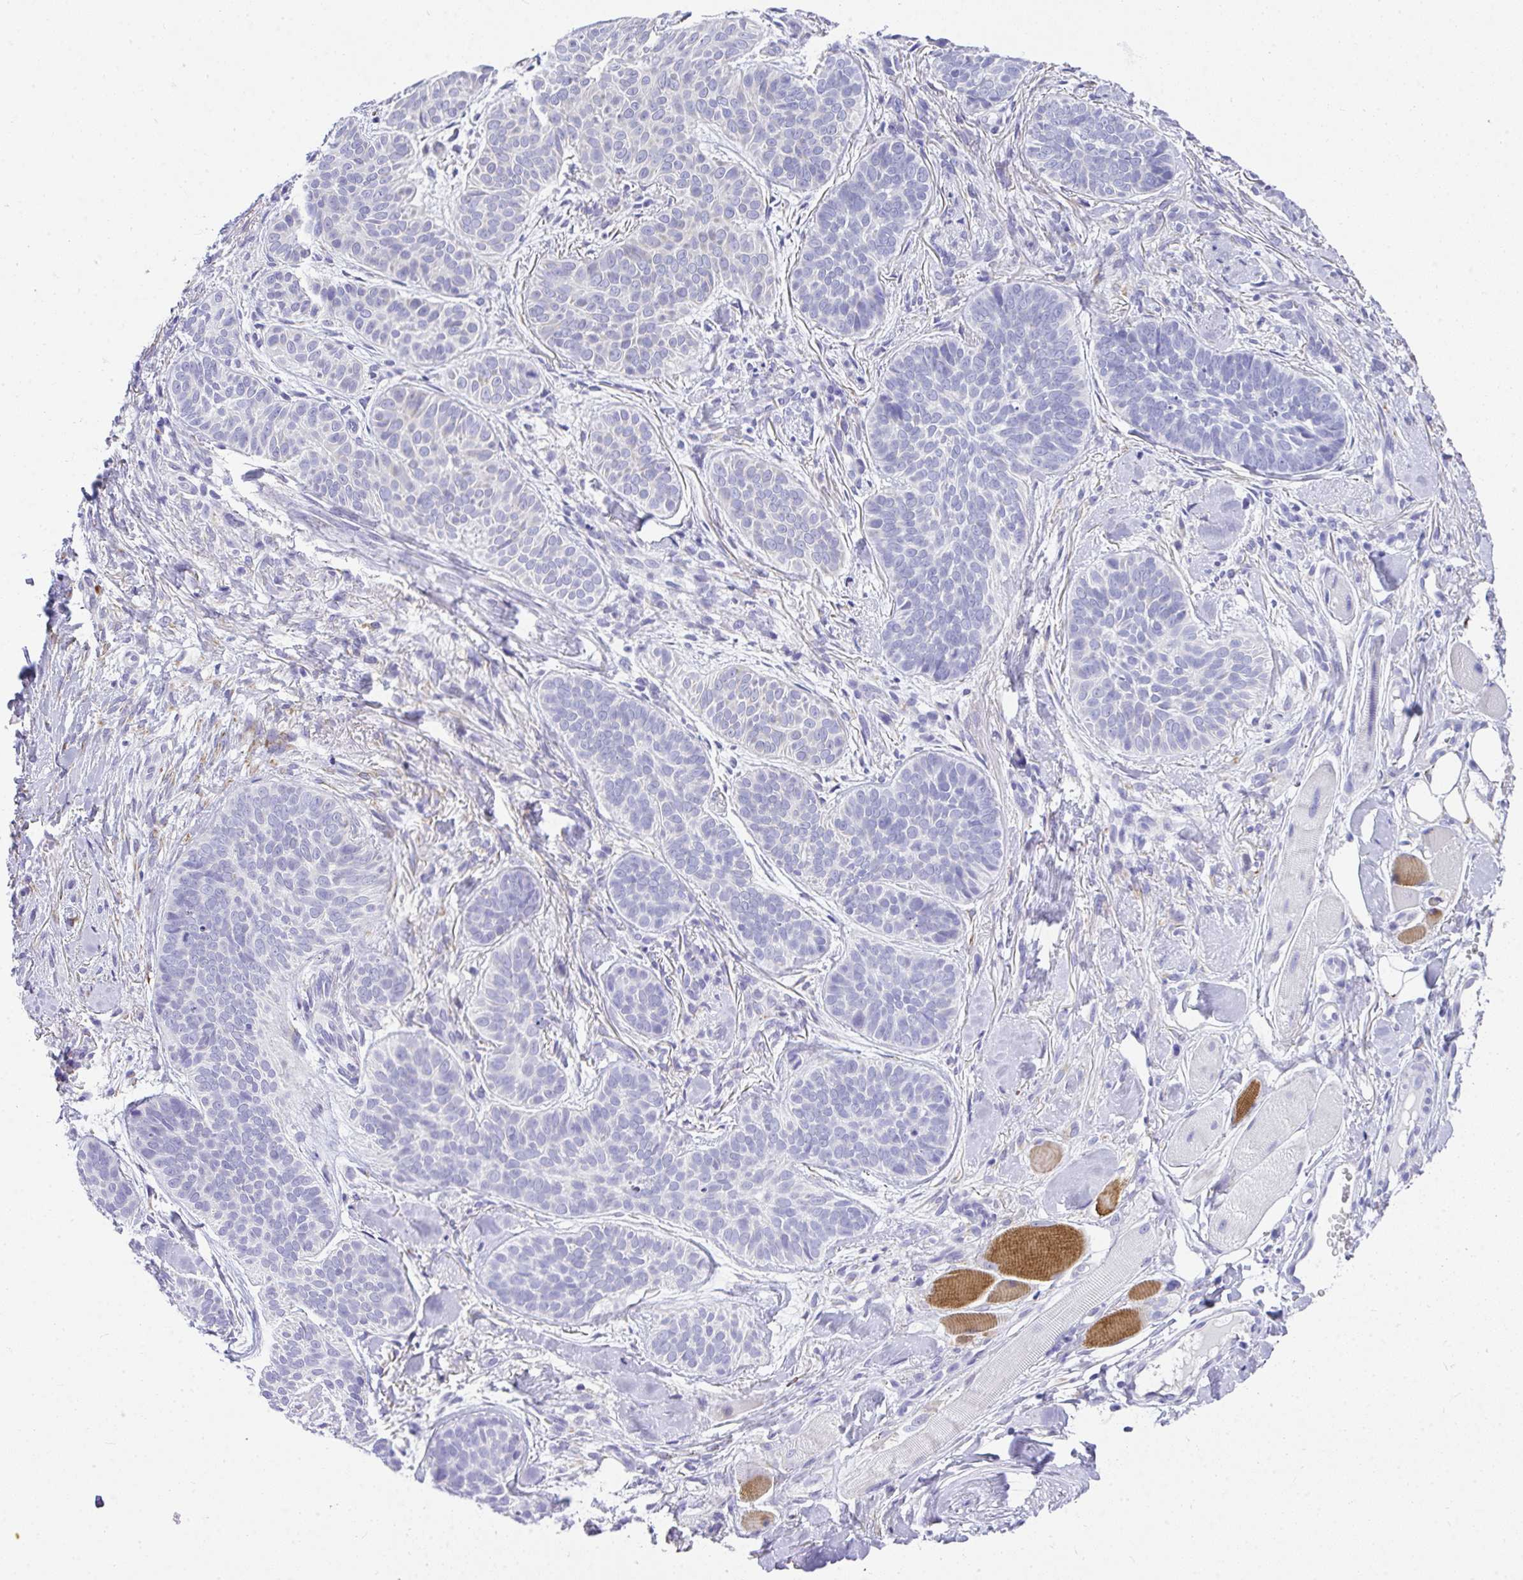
{"staining": {"intensity": "negative", "quantity": "none", "location": "none"}, "tissue": "skin cancer", "cell_type": "Tumor cells", "image_type": "cancer", "snomed": [{"axis": "morphology", "description": "Basal cell carcinoma"}, {"axis": "topography", "description": "Skin"}, {"axis": "topography", "description": "Skin of nose"}], "caption": "Human skin cancer stained for a protein using immunohistochemistry (IHC) shows no expression in tumor cells.", "gene": "ADRA2C", "patient": {"sex": "female", "age": 81}}